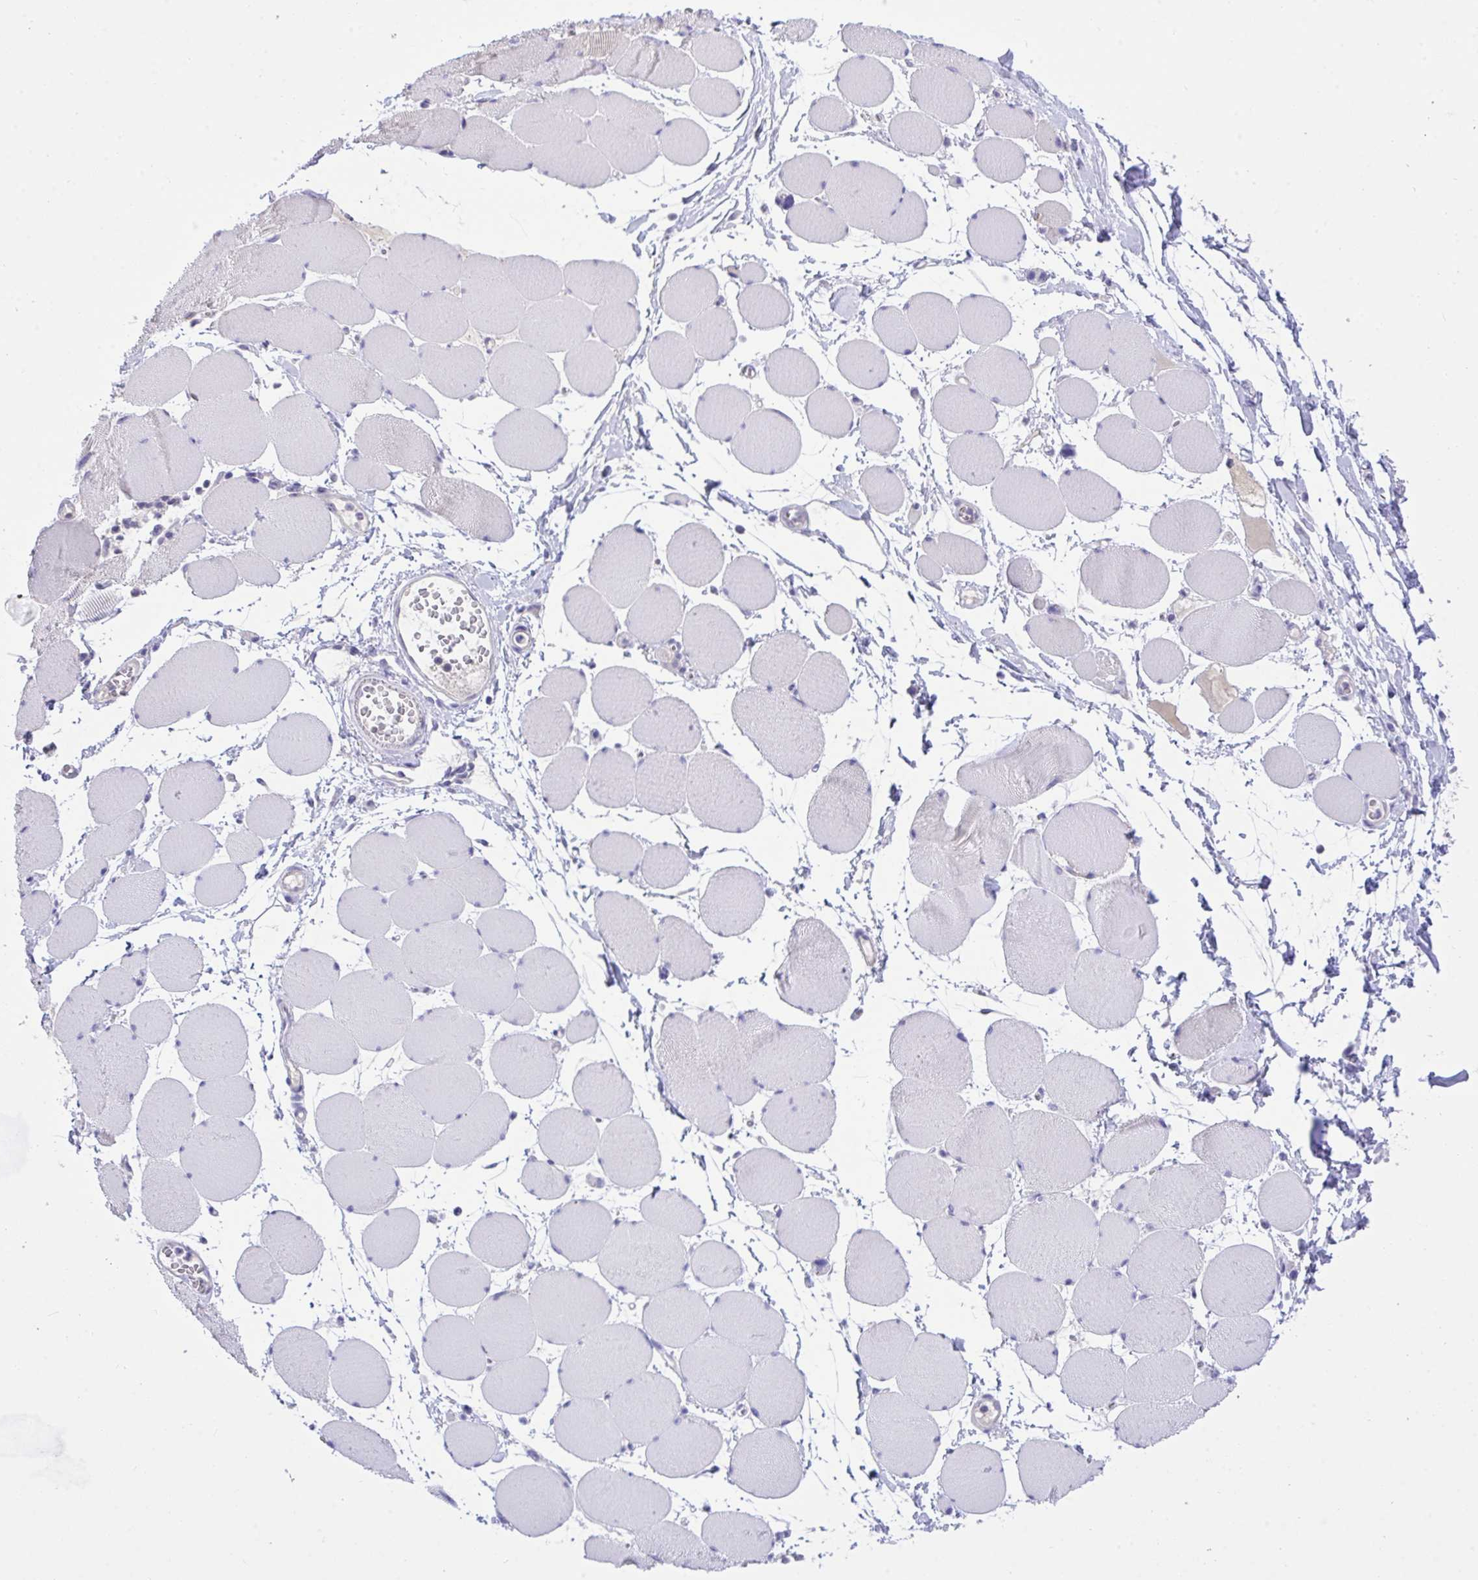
{"staining": {"intensity": "negative", "quantity": "none", "location": "none"}, "tissue": "skeletal muscle", "cell_type": "Myocytes", "image_type": "normal", "snomed": [{"axis": "morphology", "description": "Normal tissue, NOS"}, {"axis": "topography", "description": "Skeletal muscle"}], "caption": "Human skeletal muscle stained for a protein using IHC exhibits no staining in myocytes.", "gene": "TLN2", "patient": {"sex": "female", "age": 75}}